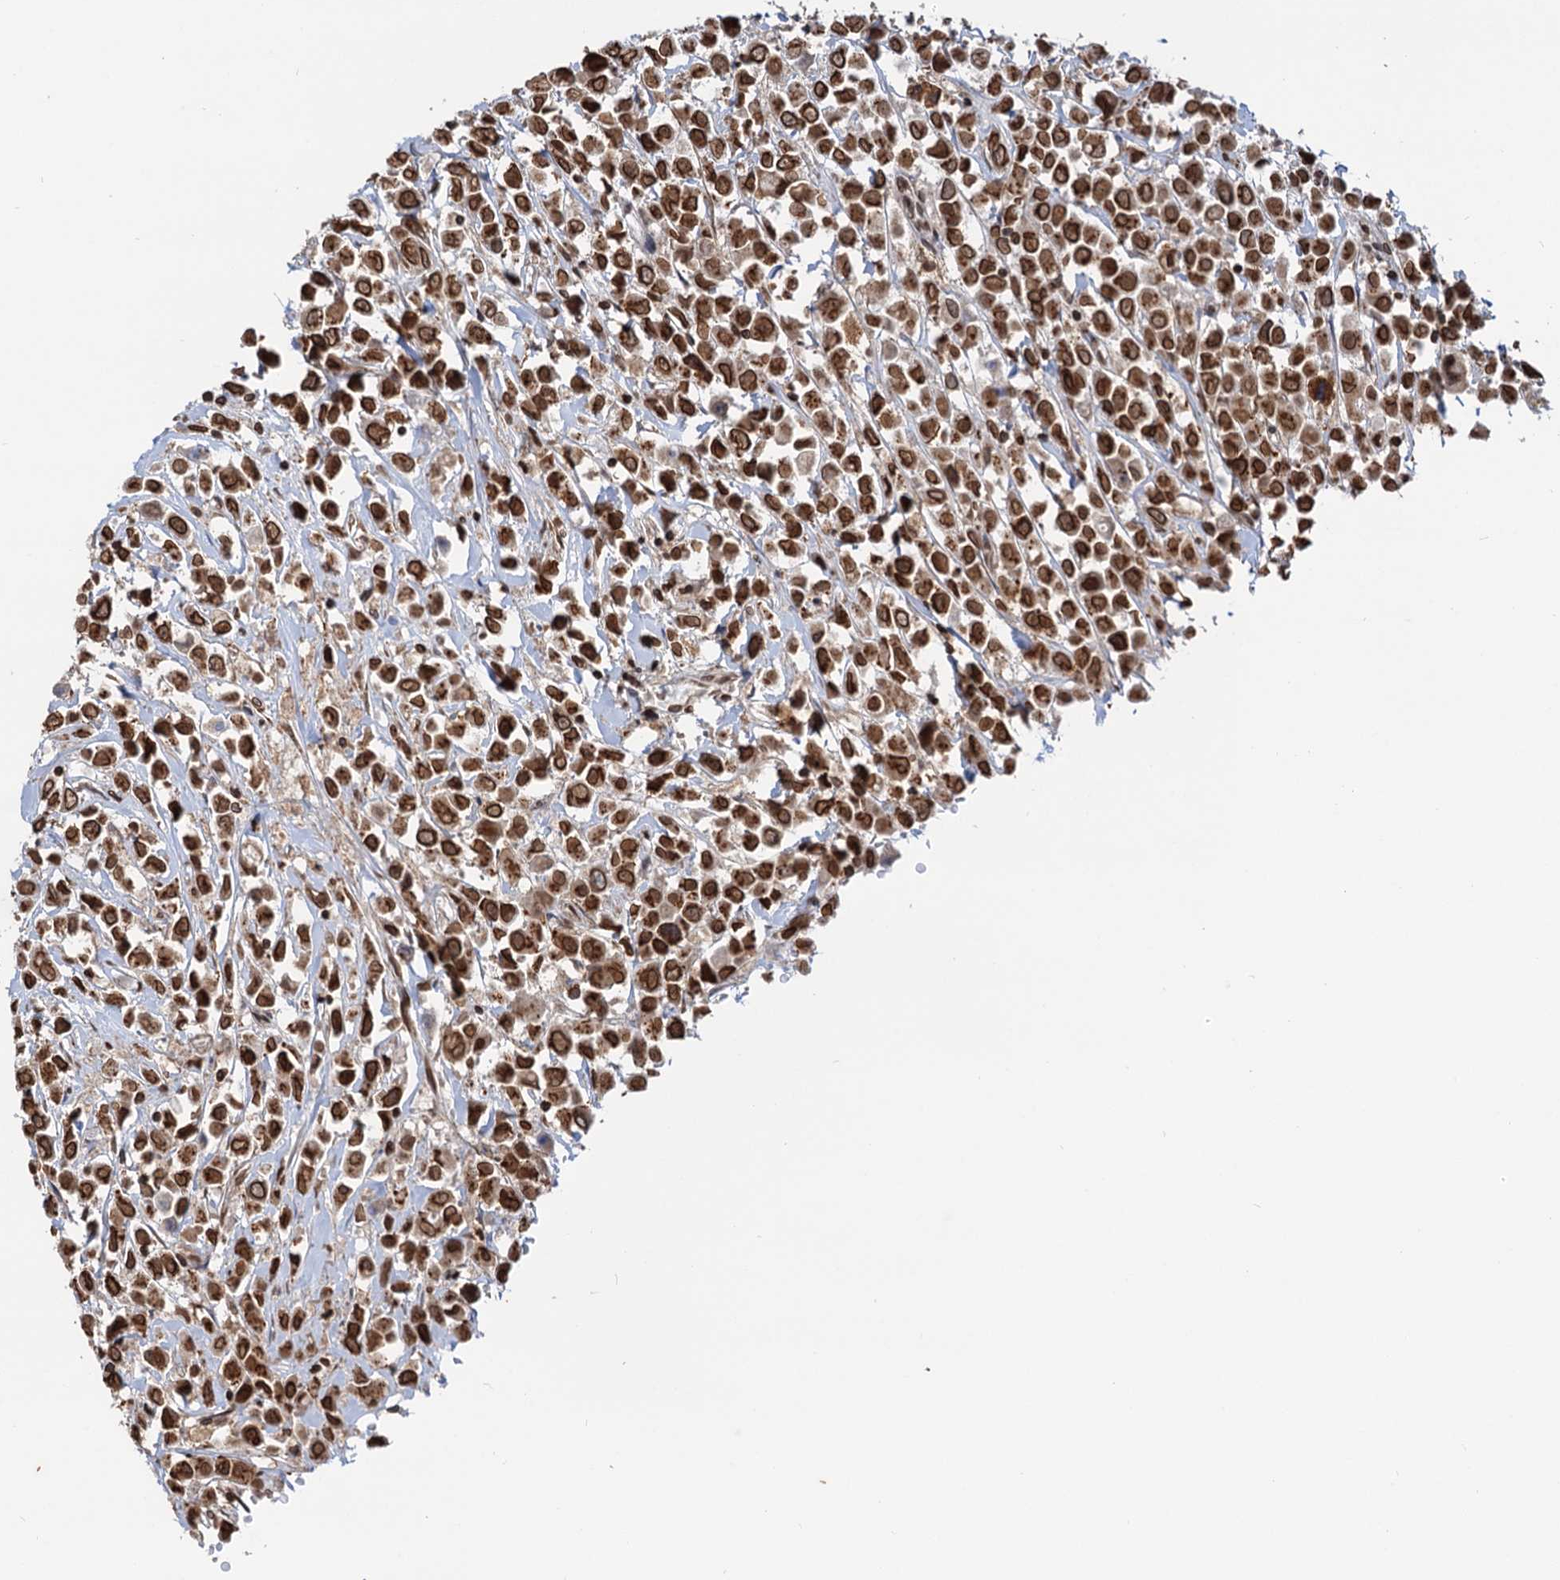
{"staining": {"intensity": "strong", "quantity": ">75%", "location": "cytoplasmic/membranous,nuclear"}, "tissue": "breast cancer", "cell_type": "Tumor cells", "image_type": "cancer", "snomed": [{"axis": "morphology", "description": "Duct carcinoma"}, {"axis": "topography", "description": "Breast"}], "caption": "About >75% of tumor cells in breast cancer (invasive ductal carcinoma) show strong cytoplasmic/membranous and nuclear protein expression as visualized by brown immunohistochemical staining.", "gene": "ZC3H13", "patient": {"sex": "female", "age": 61}}